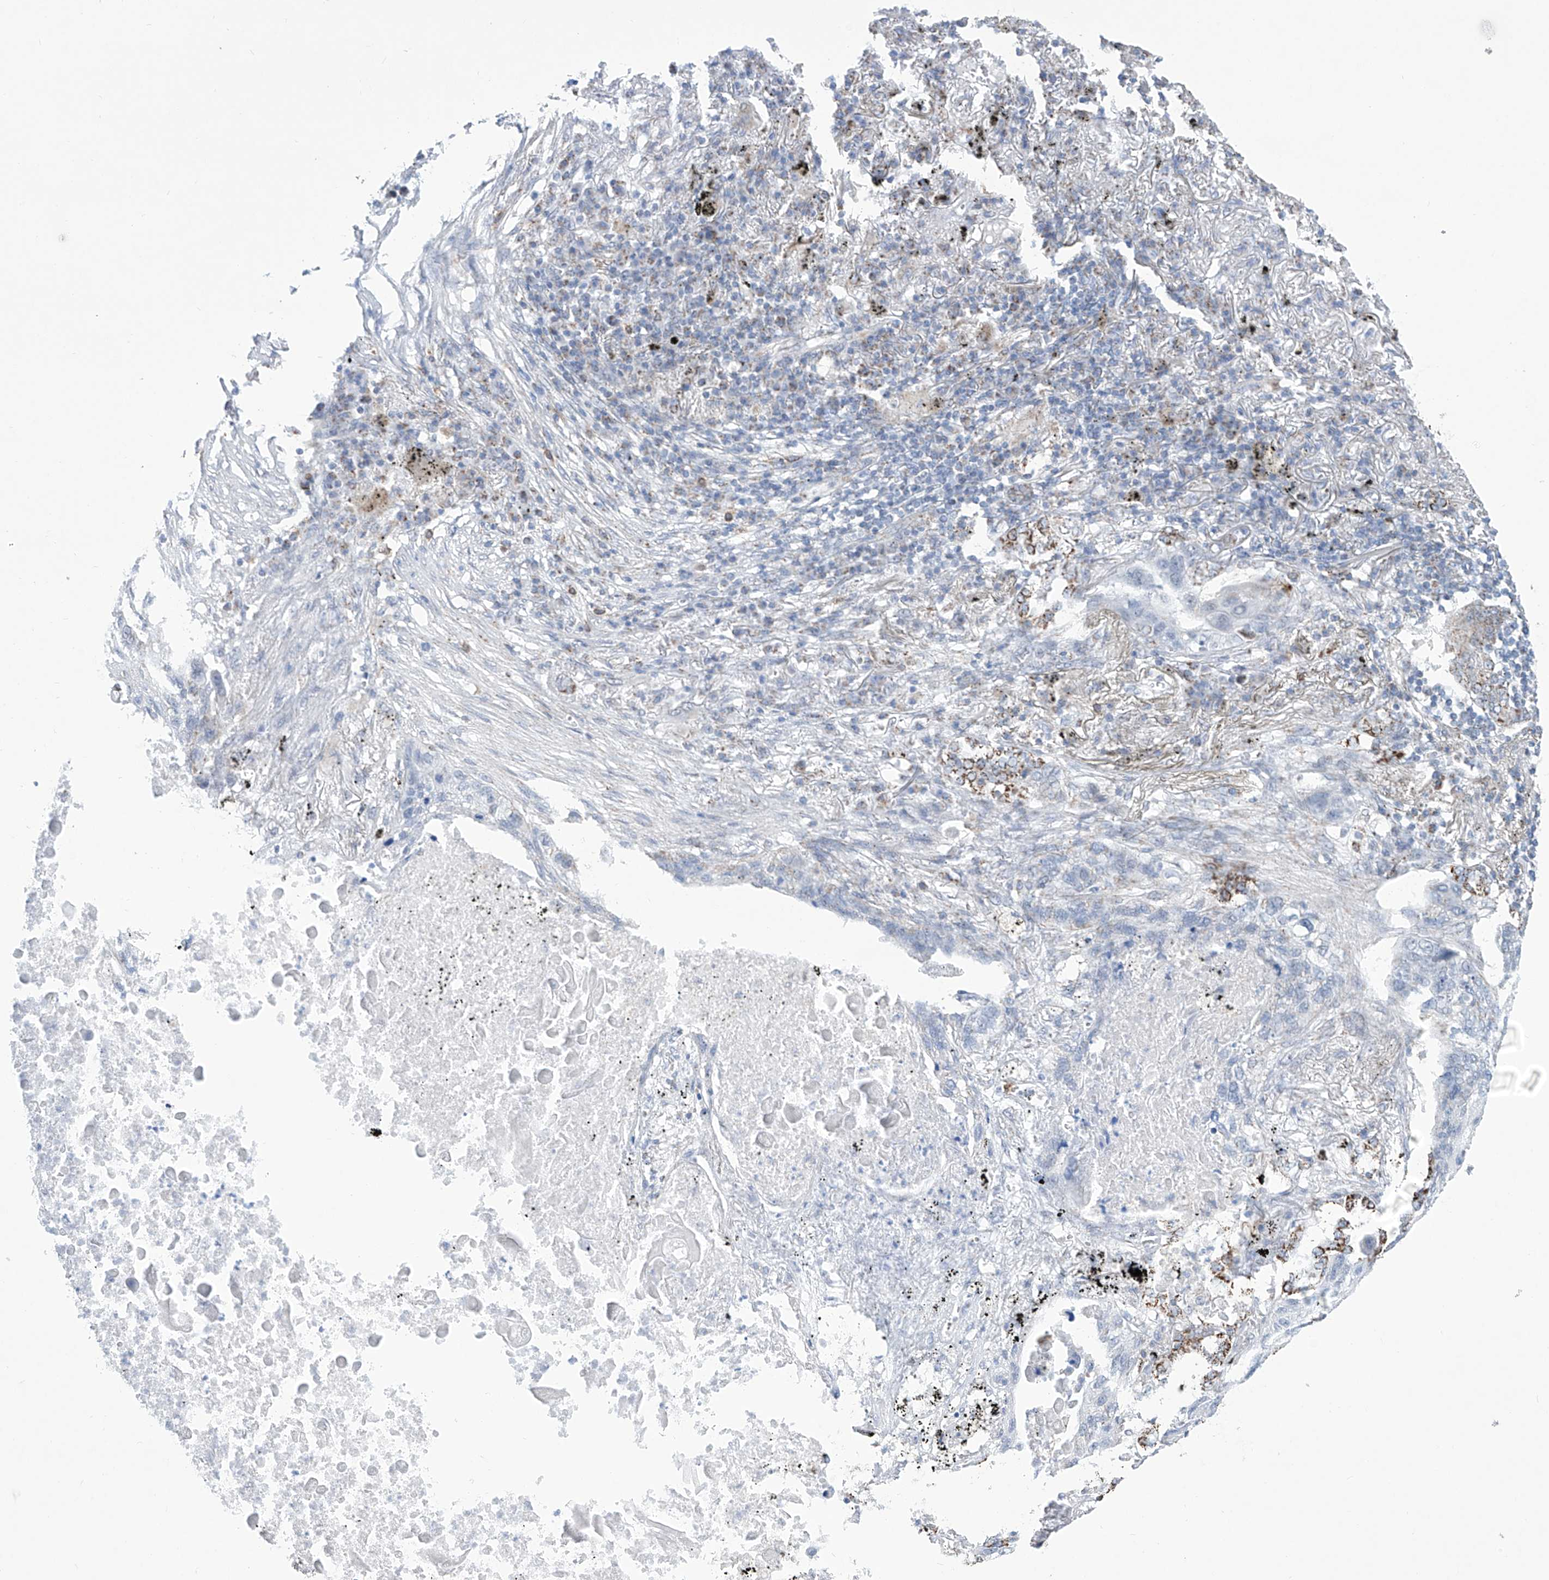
{"staining": {"intensity": "negative", "quantity": "none", "location": "none"}, "tissue": "lung cancer", "cell_type": "Tumor cells", "image_type": "cancer", "snomed": [{"axis": "morphology", "description": "Squamous cell carcinoma, NOS"}, {"axis": "topography", "description": "Lung"}], "caption": "Lung cancer (squamous cell carcinoma) was stained to show a protein in brown. There is no significant staining in tumor cells.", "gene": "ALDH6A1", "patient": {"sex": "female", "age": 63}}